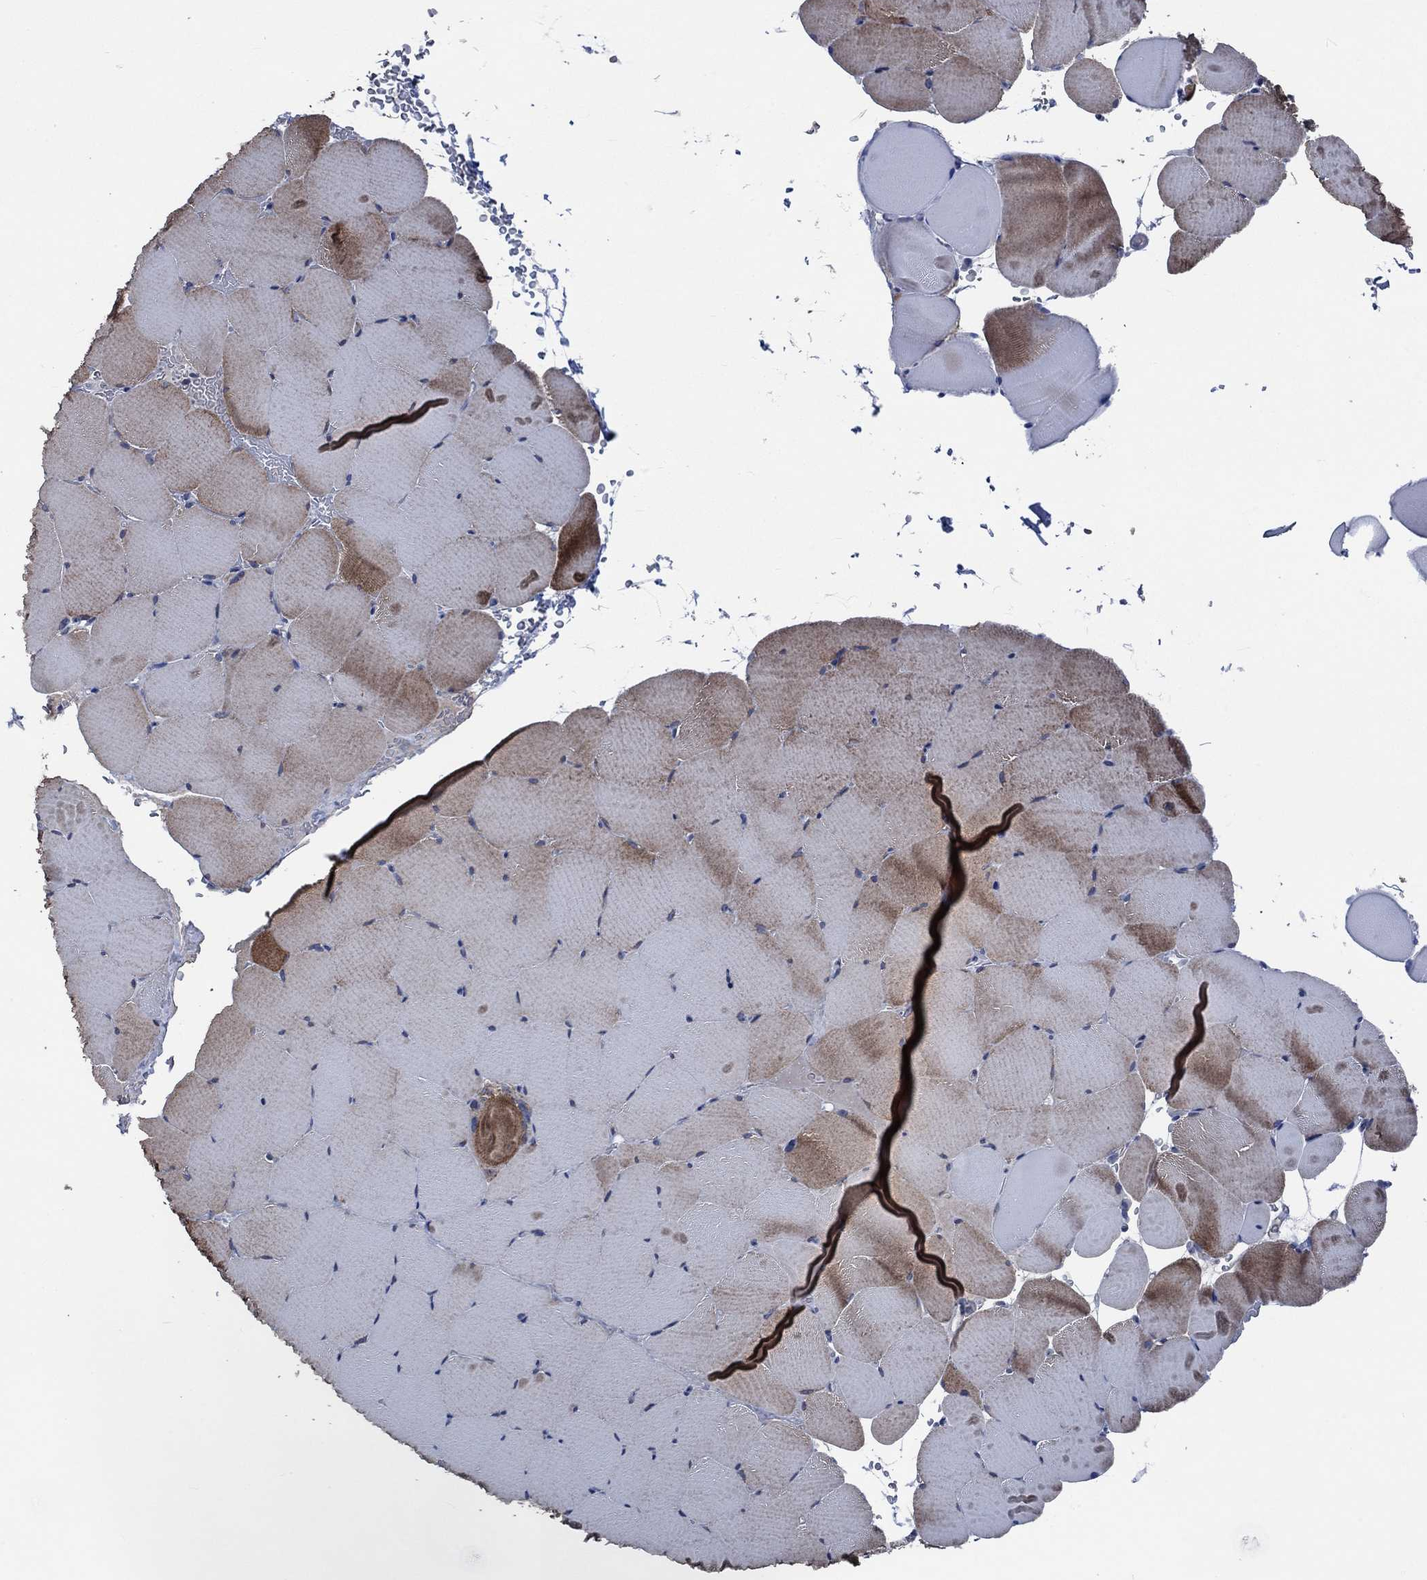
{"staining": {"intensity": "strong", "quantity": "<25%", "location": "cytoplasmic/membranous"}, "tissue": "skeletal muscle", "cell_type": "Myocytes", "image_type": "normal", "snomed": [{"axis": "morphology", "description": "Normal tissue, NOS"}, {"axis": "topography", "description": "Skeletal muscle"}], "caption": "Skeletal muscle stained for a protein (brown) exhibits strong cytoplasmic/membranous positive positivity in approximately <25% of myocytes.", "gene": "OBSCN", "patient": {"sex": "female", "age": 37}}